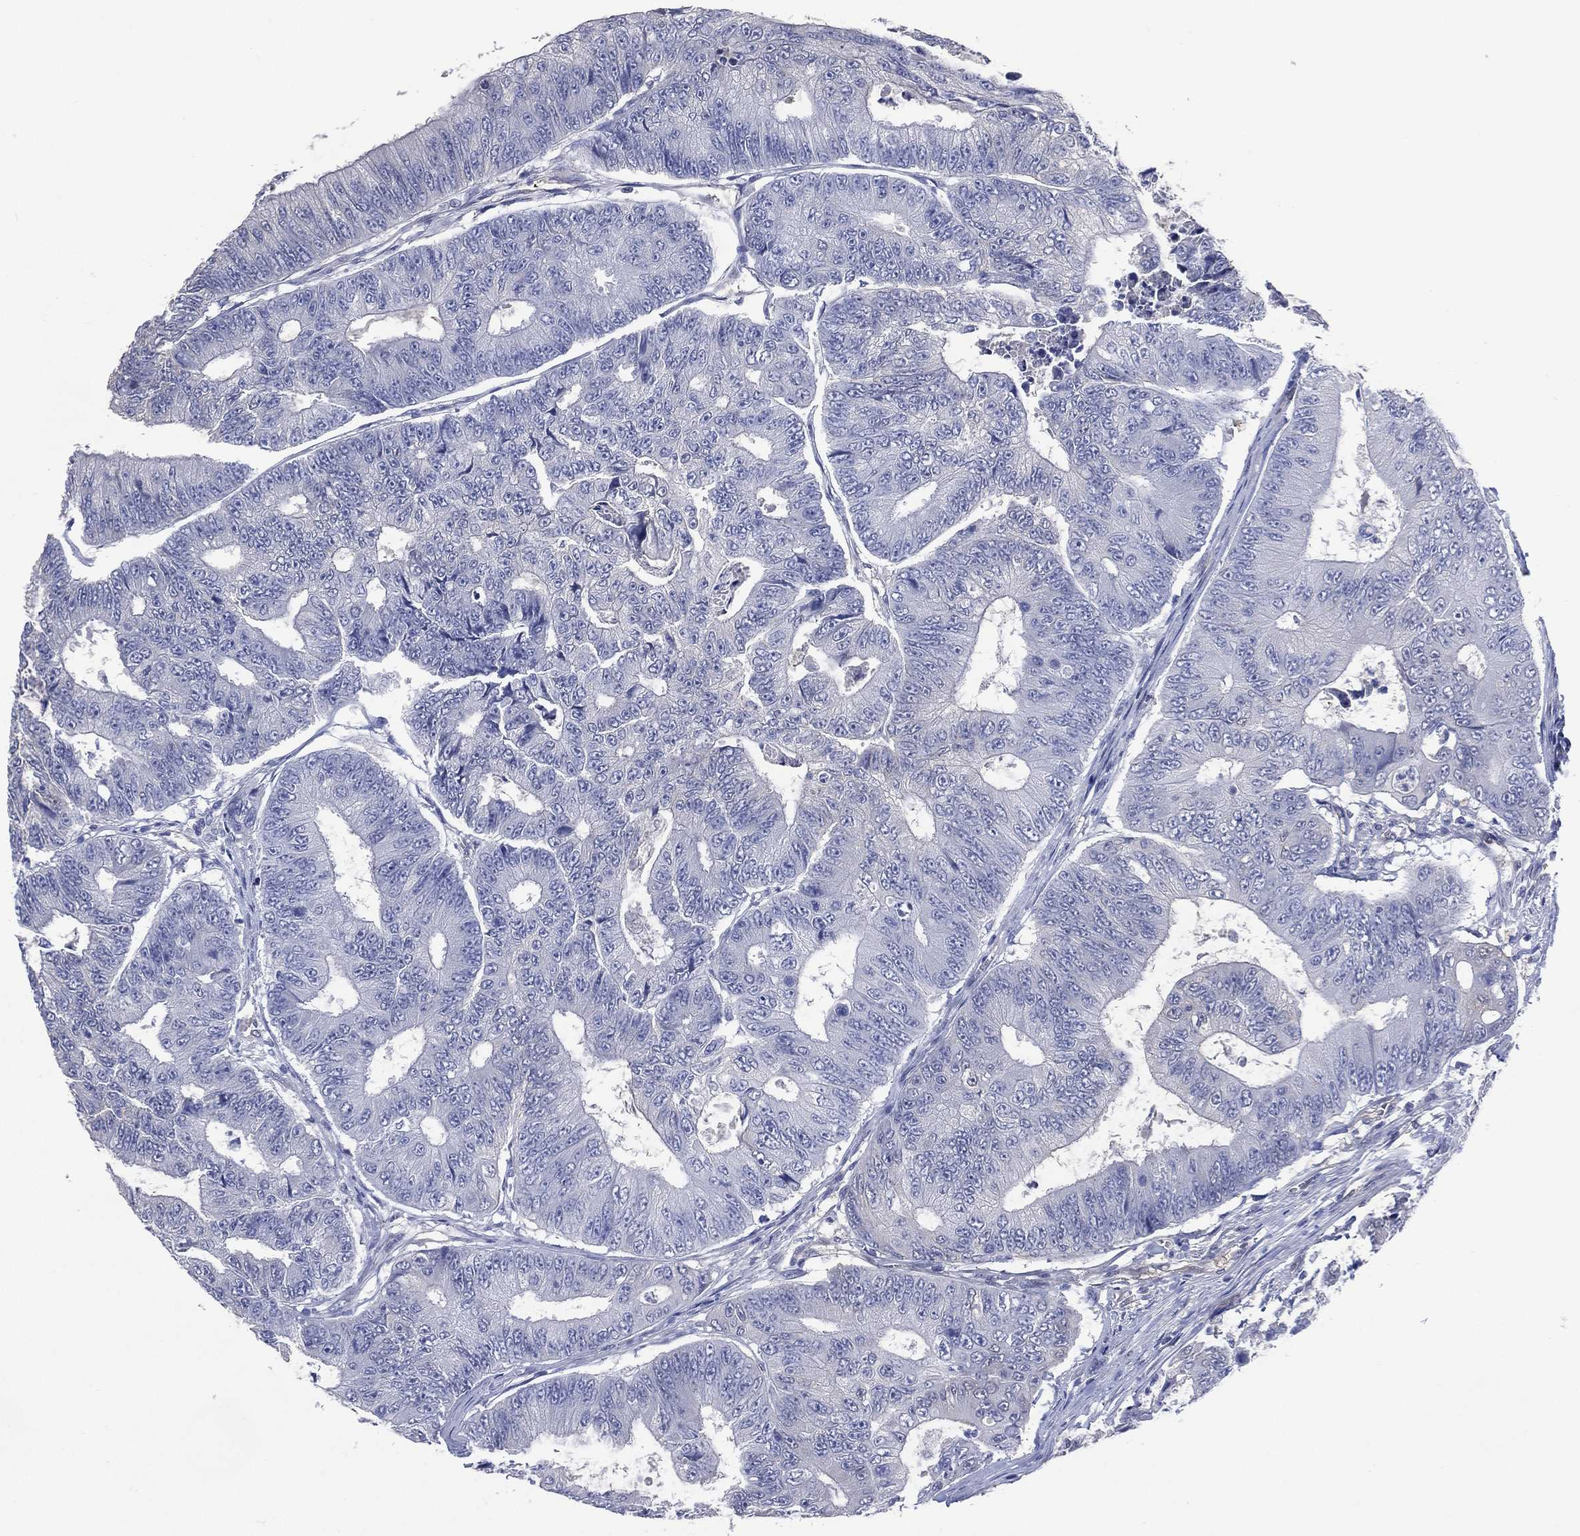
{"staining": {"intensity": "negative", "quantity": "none", "location": "none"}, "tissue": "colorectal cancer", "cell_type": "Tumor cells", "image_type": "cancer", "snomed": [{"axis": "morphology", "description": "Adenocarcinoma, NOS"}, {"axis": "topography", "description": "Colon"}], "caption": "Immunohistochemistry image of colorectal cancer (adenocarcinoma) stained for a protein (brown), which demonstrates no positivity in tumor cells. (DAB (3,3'-diaminobenzidine) immunohistochemistry (IHC) visualized using brightfield microscopy, high magnification).", "gene": "AK1", "patient": {"sex": "female", "age": 48}}